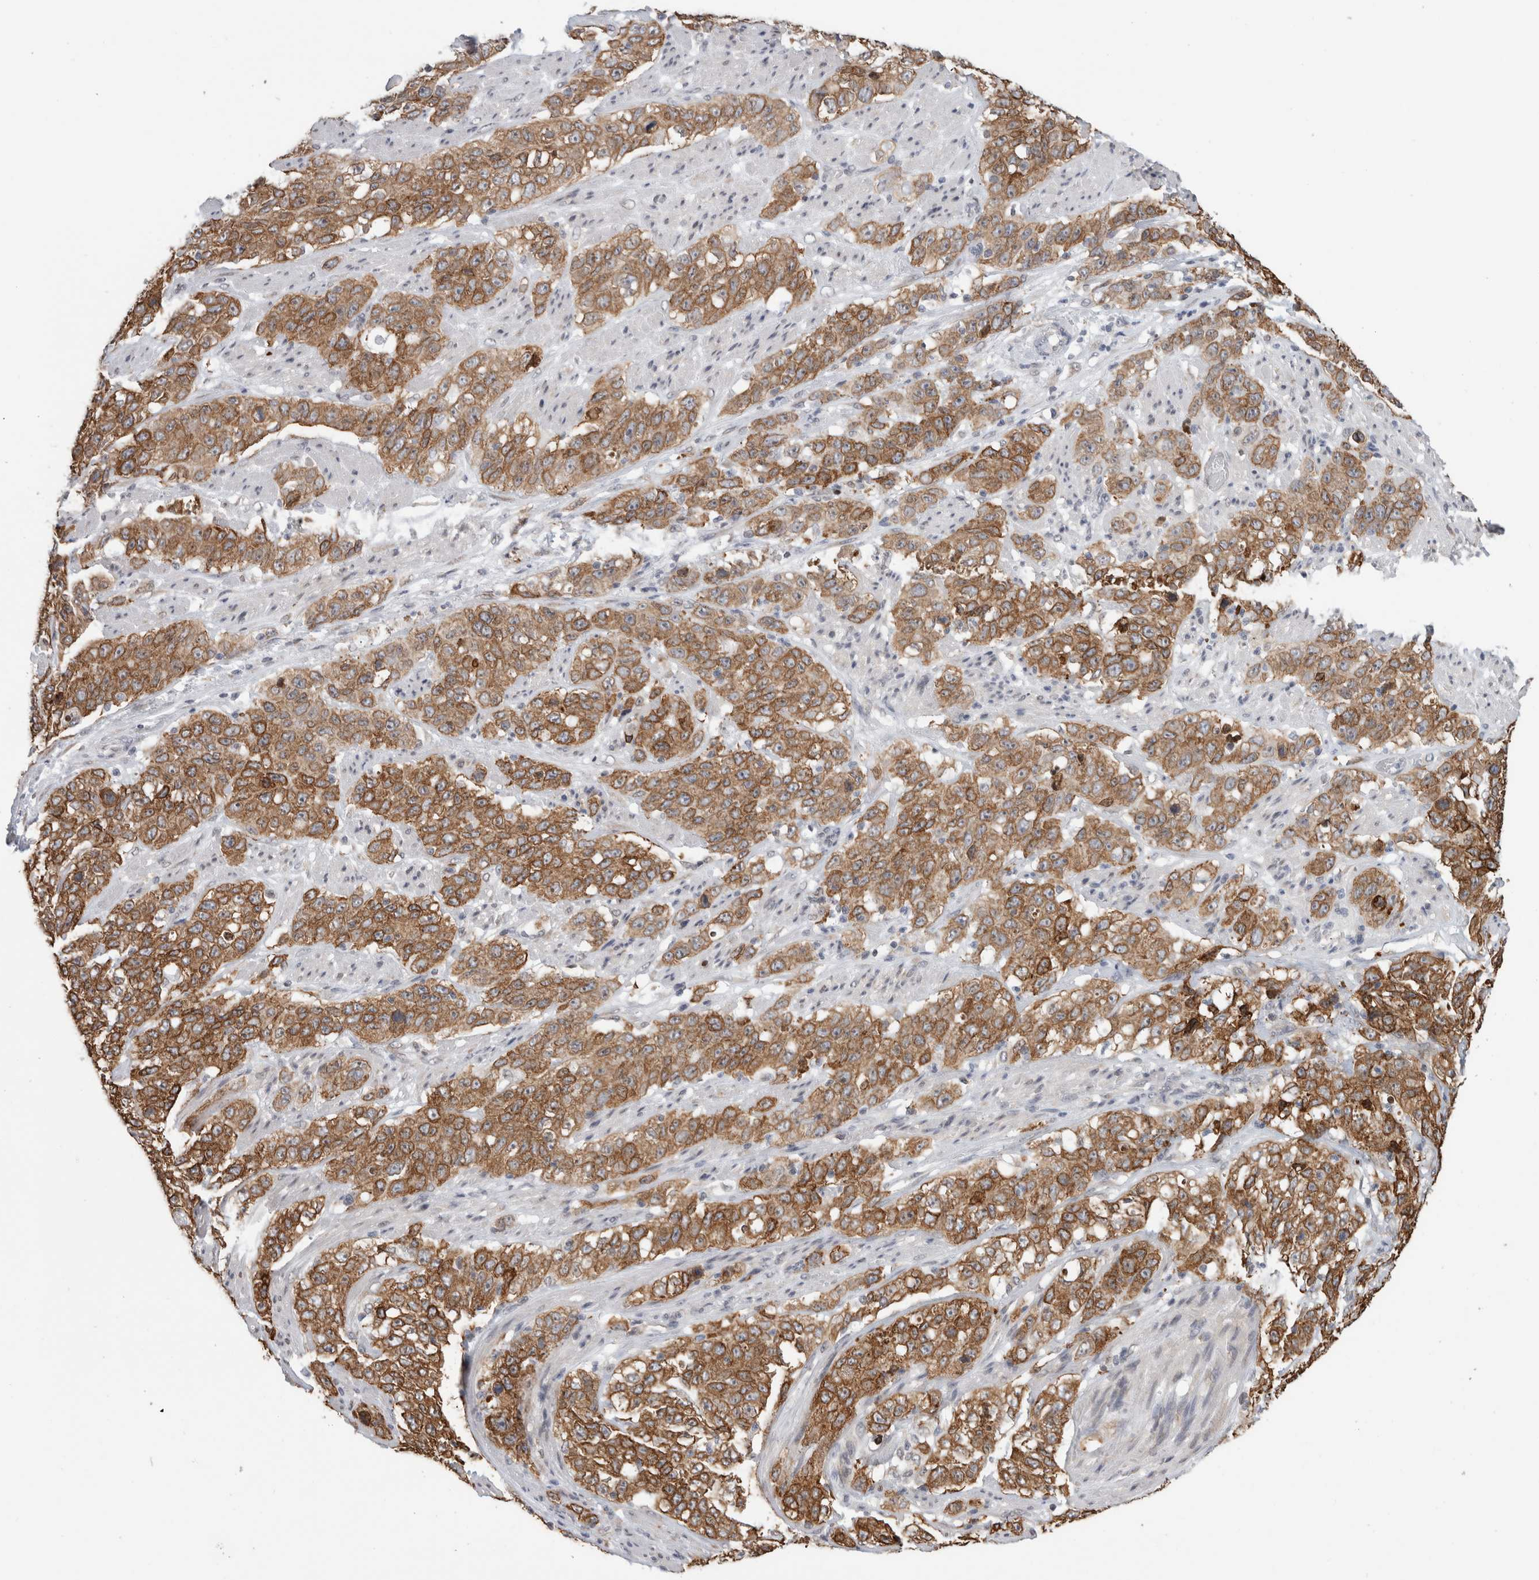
{"staining": {"intensity": "moderate", "quantity": ">75%", "location": "cytoplasmic/membranous,nuclear"}, "tissue": "stomach cancer", "cell_type": "Tumor cells", "image_type": "cancer", "snomed": [{"axis": "morphology", "description": "Adenocarcinoma, NOS"}, {"axis": "topography", "description": "Stomach"}], "caption": "Stomach adenocarcinoma stained with DAB IHC demonstrates medium levels of moderate cytoplasmic/membranous and nuclear expression in about >75% of tumor cells.", "gene": "RBMX2", "patient": {"sex": "male", "age": 48}}